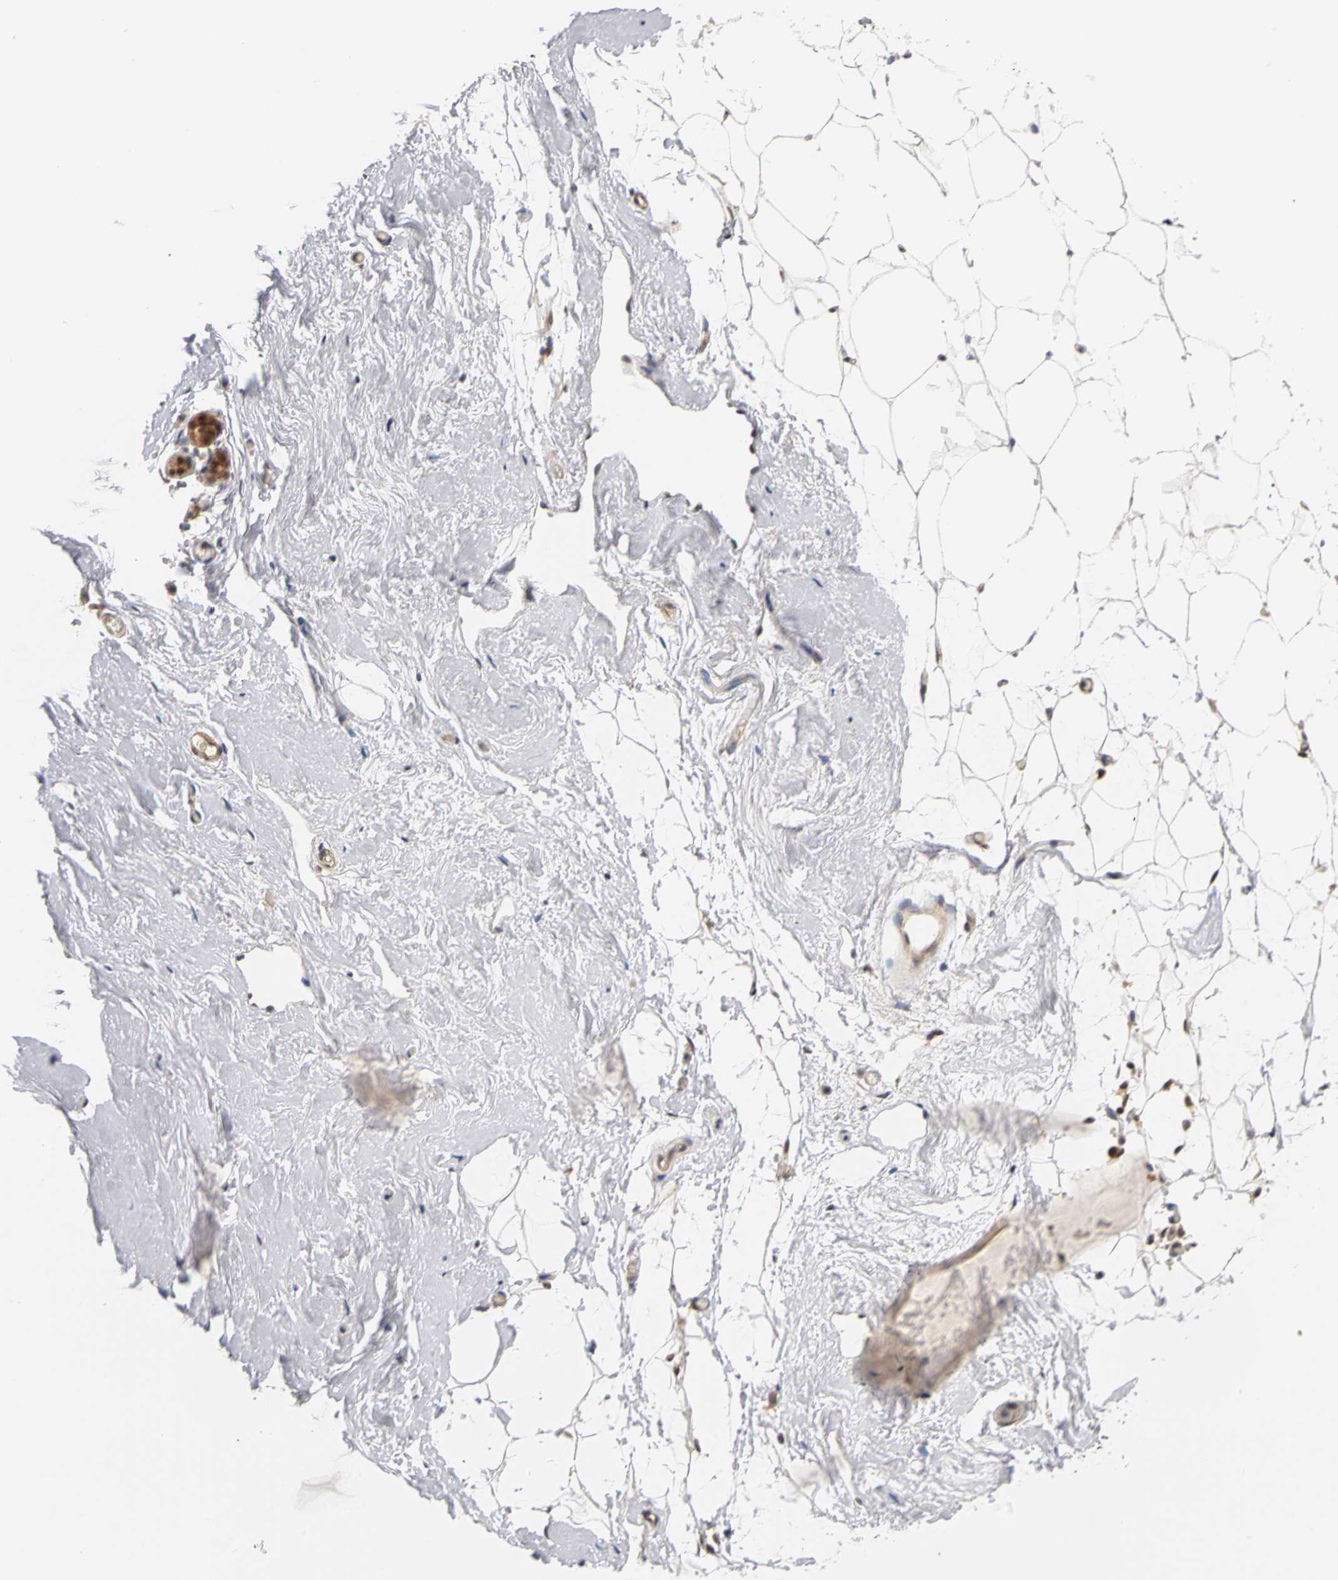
{"staining": {"intensity": "negative", "quantity": "none", "location": "none"}, "tissue": "breast", "cell_type": "Adipocytes", "image_type": "normal", "snomed": [{"axis": "morphology", "description": "Normal tissue, NOS"}, {"axis": "topography", "description": "Breast"}], "caption": "Unremarkable breast was stained to show a protein in brown. There is no significant positivity in adipocytes. (Brightfield microscopy of DAB immunohistochemistry at high magnification).", "gene": "UBE2M", "patient": {"sex": "female", "age": 75}}